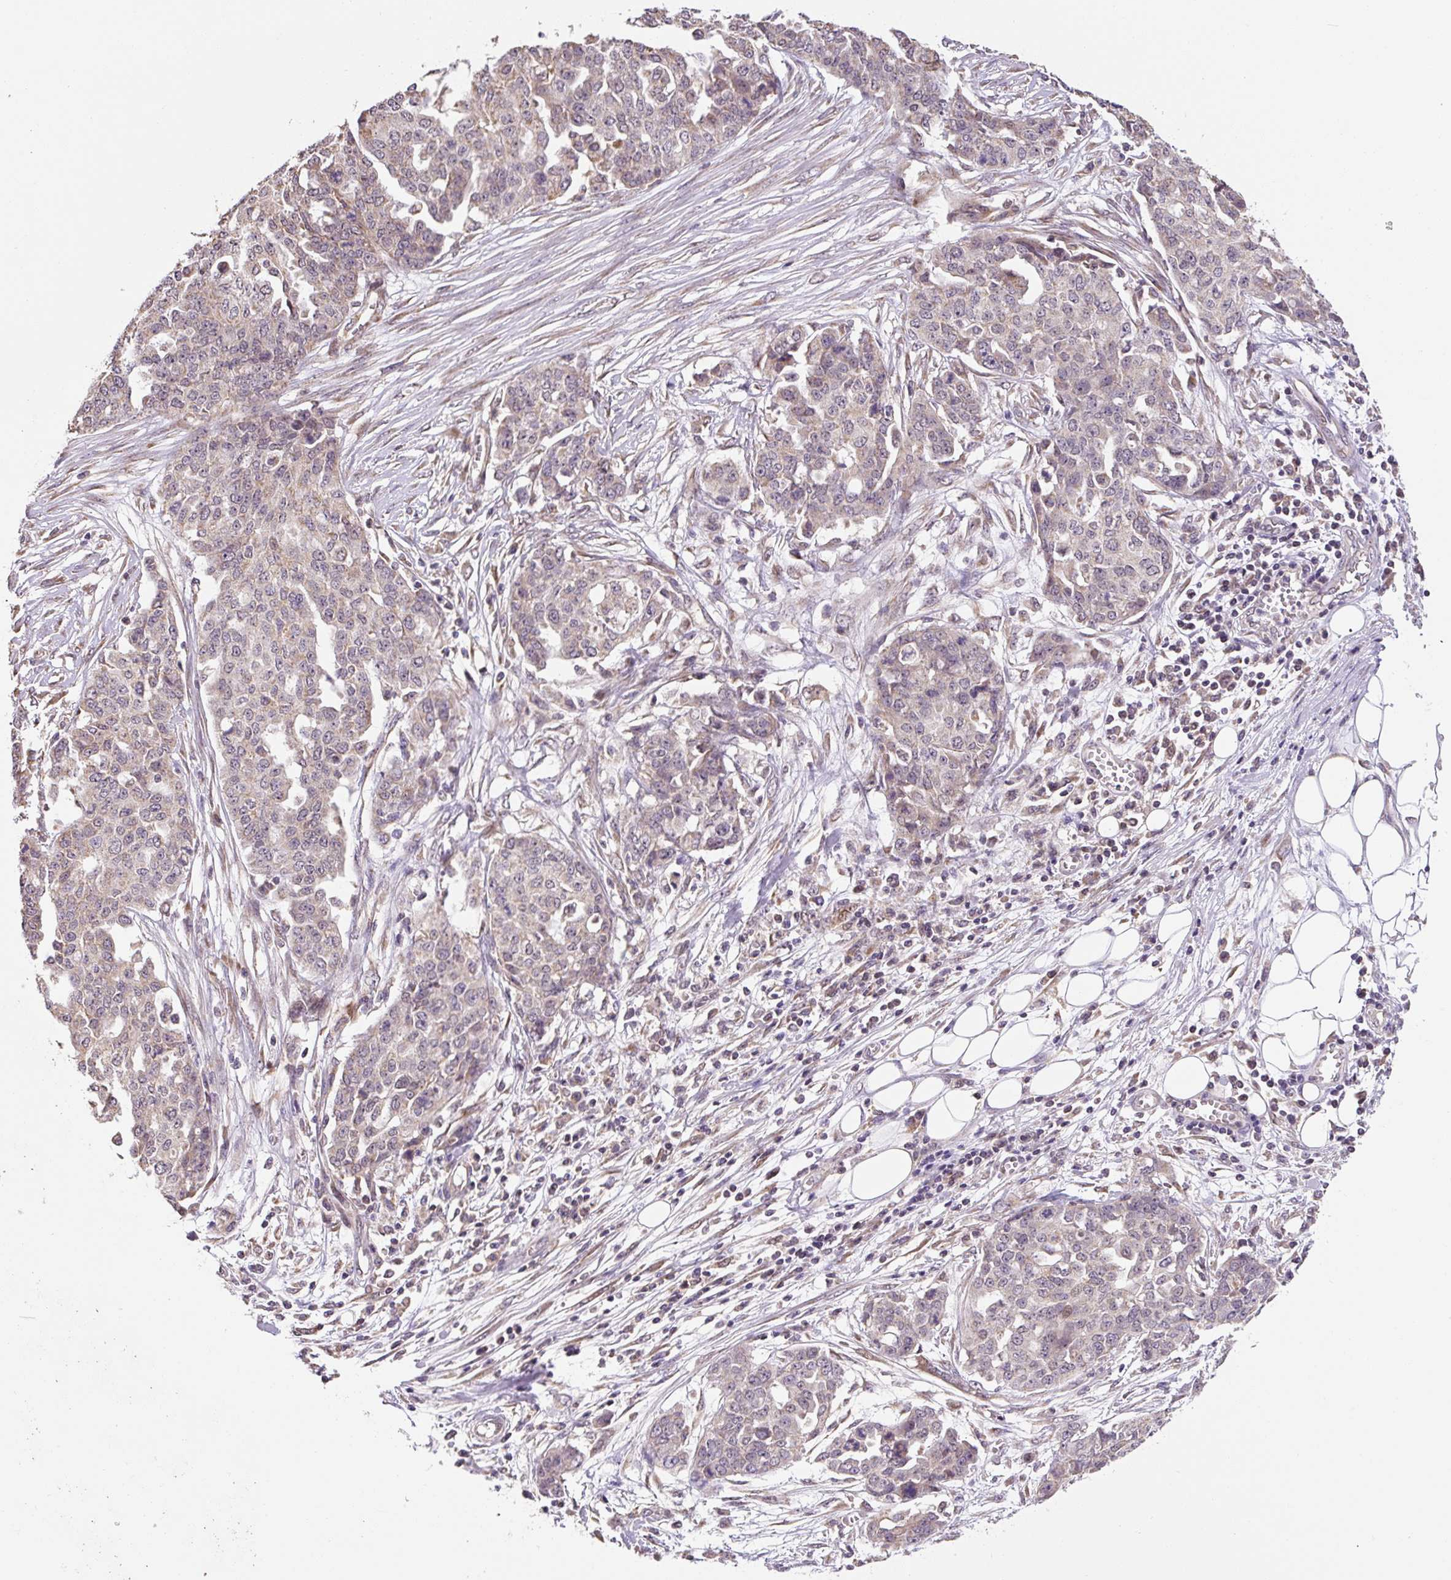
{"staining": {"intensity": "weak", "quantity": "25%-75%", "location": "cytoplasmic/membranous"}, "tissue": "ovarian cancer", "cell_type": "Tumor cells", "image_type": "cancer", "snomed": [{"axis": "morphology", "description": "Cystadenocarcinoma, serous, NOS"}, {"axis": "topography", "description": "Soft tissue"}, {"axis": "topography", "description": "Ovary"}], "caption": "Brown immunohistochemical staining in ovarian serous cystadenocarcinoma shows weak cytoplasmic/membranous positivity in approximately 25%-75% of tumor cells.", "gene": "MFSD9", "patient": {"sex": "female", "age": 57}}